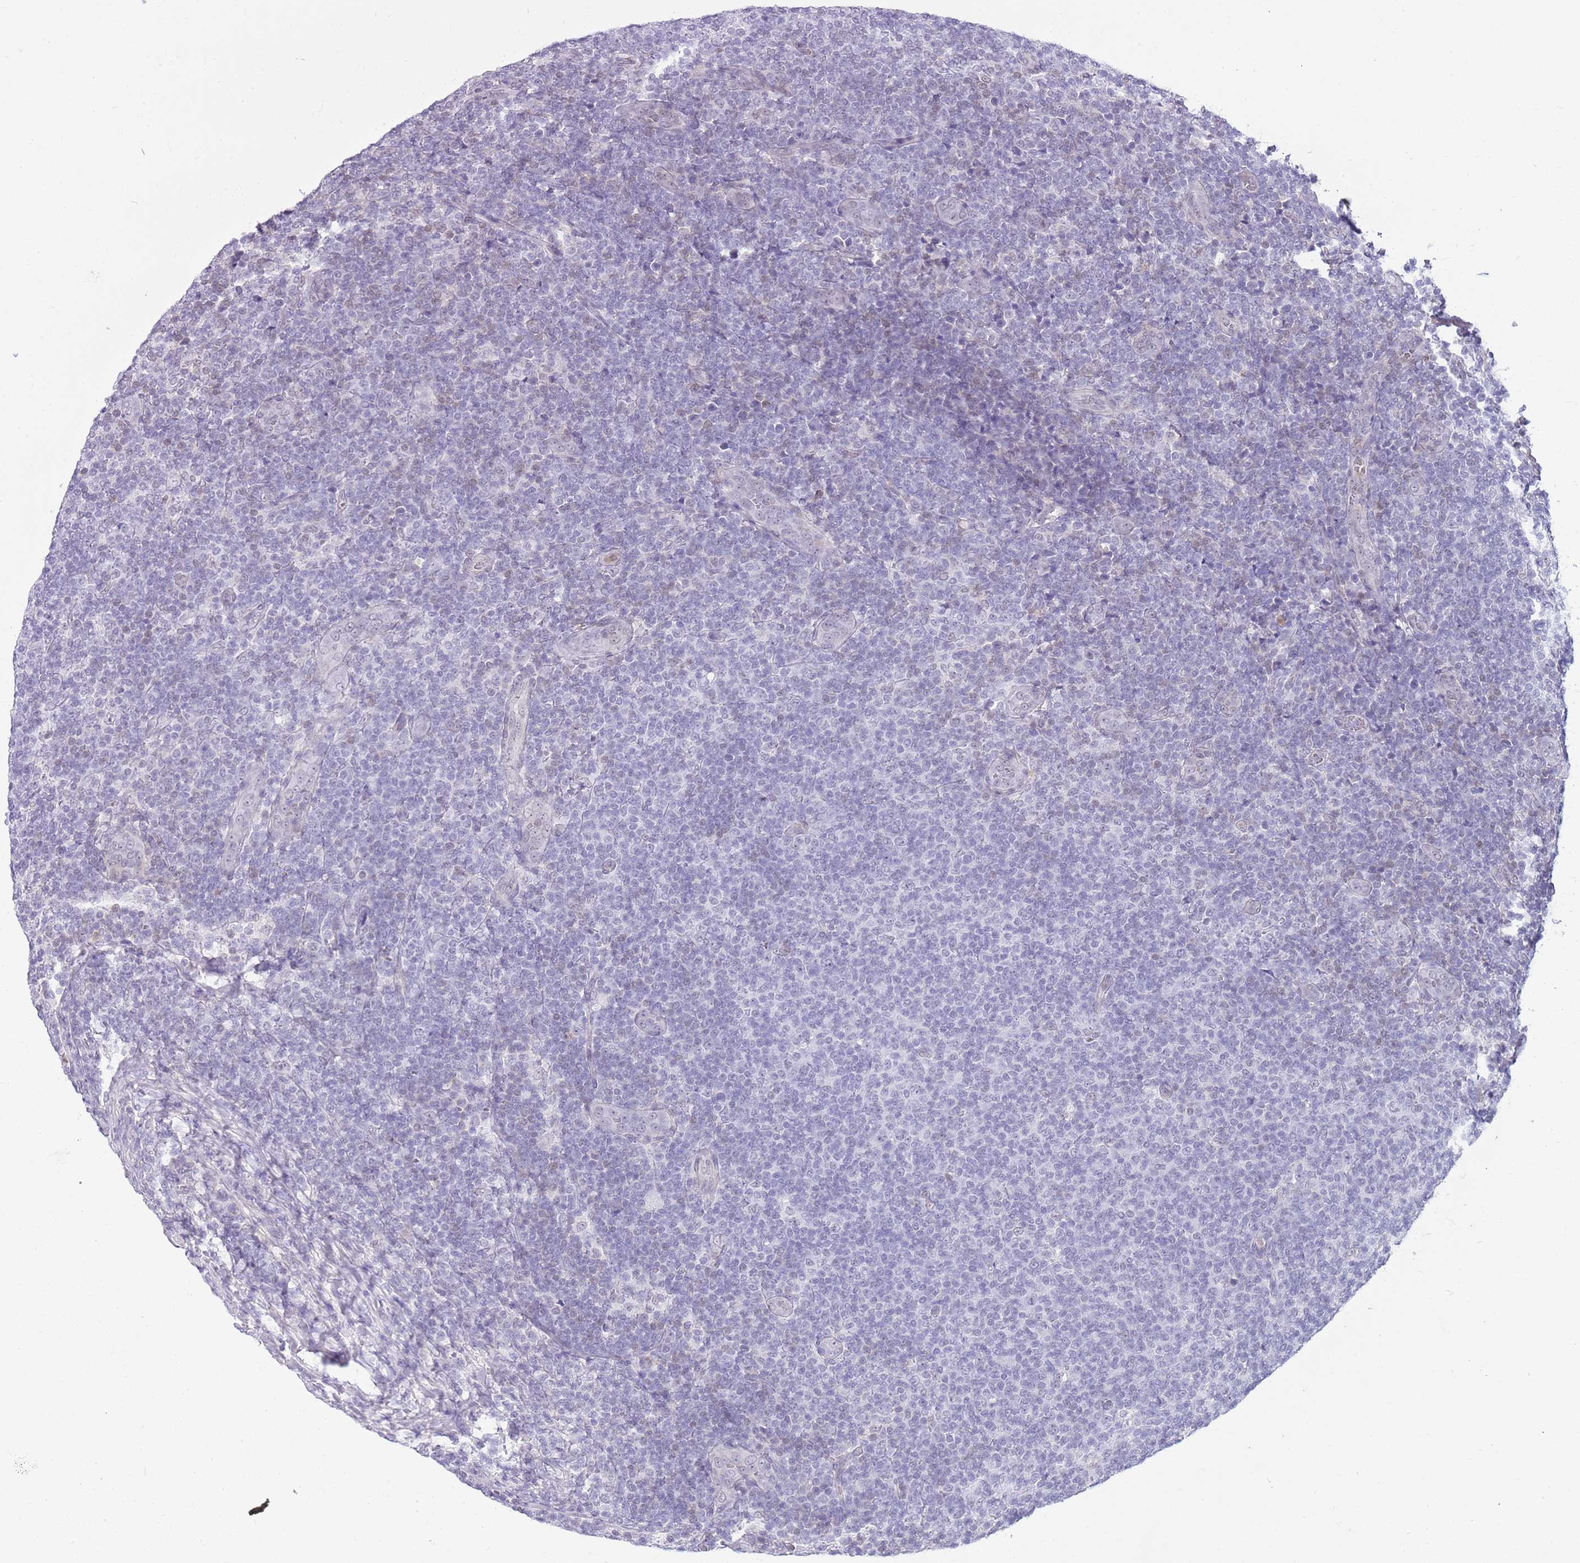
{"staining": {"intensity": "negative", "quantity": "none", "location": "none"}, "tissue": "lymphoma", "cell_type": "Tumor cells", "image_type": "cancer", "snomed": [{"axis": "morphology", "description": "Malignant lymphoma, non-Hodgkin's type, Low grade"}, {"axis": "topography", "description": "Lymph node"}], "caption": "The histopathology image reveals no staining of tumor cells in lymphoma.", "gene": "DHX32", "patient": {"sex": "male", "age": 66}}